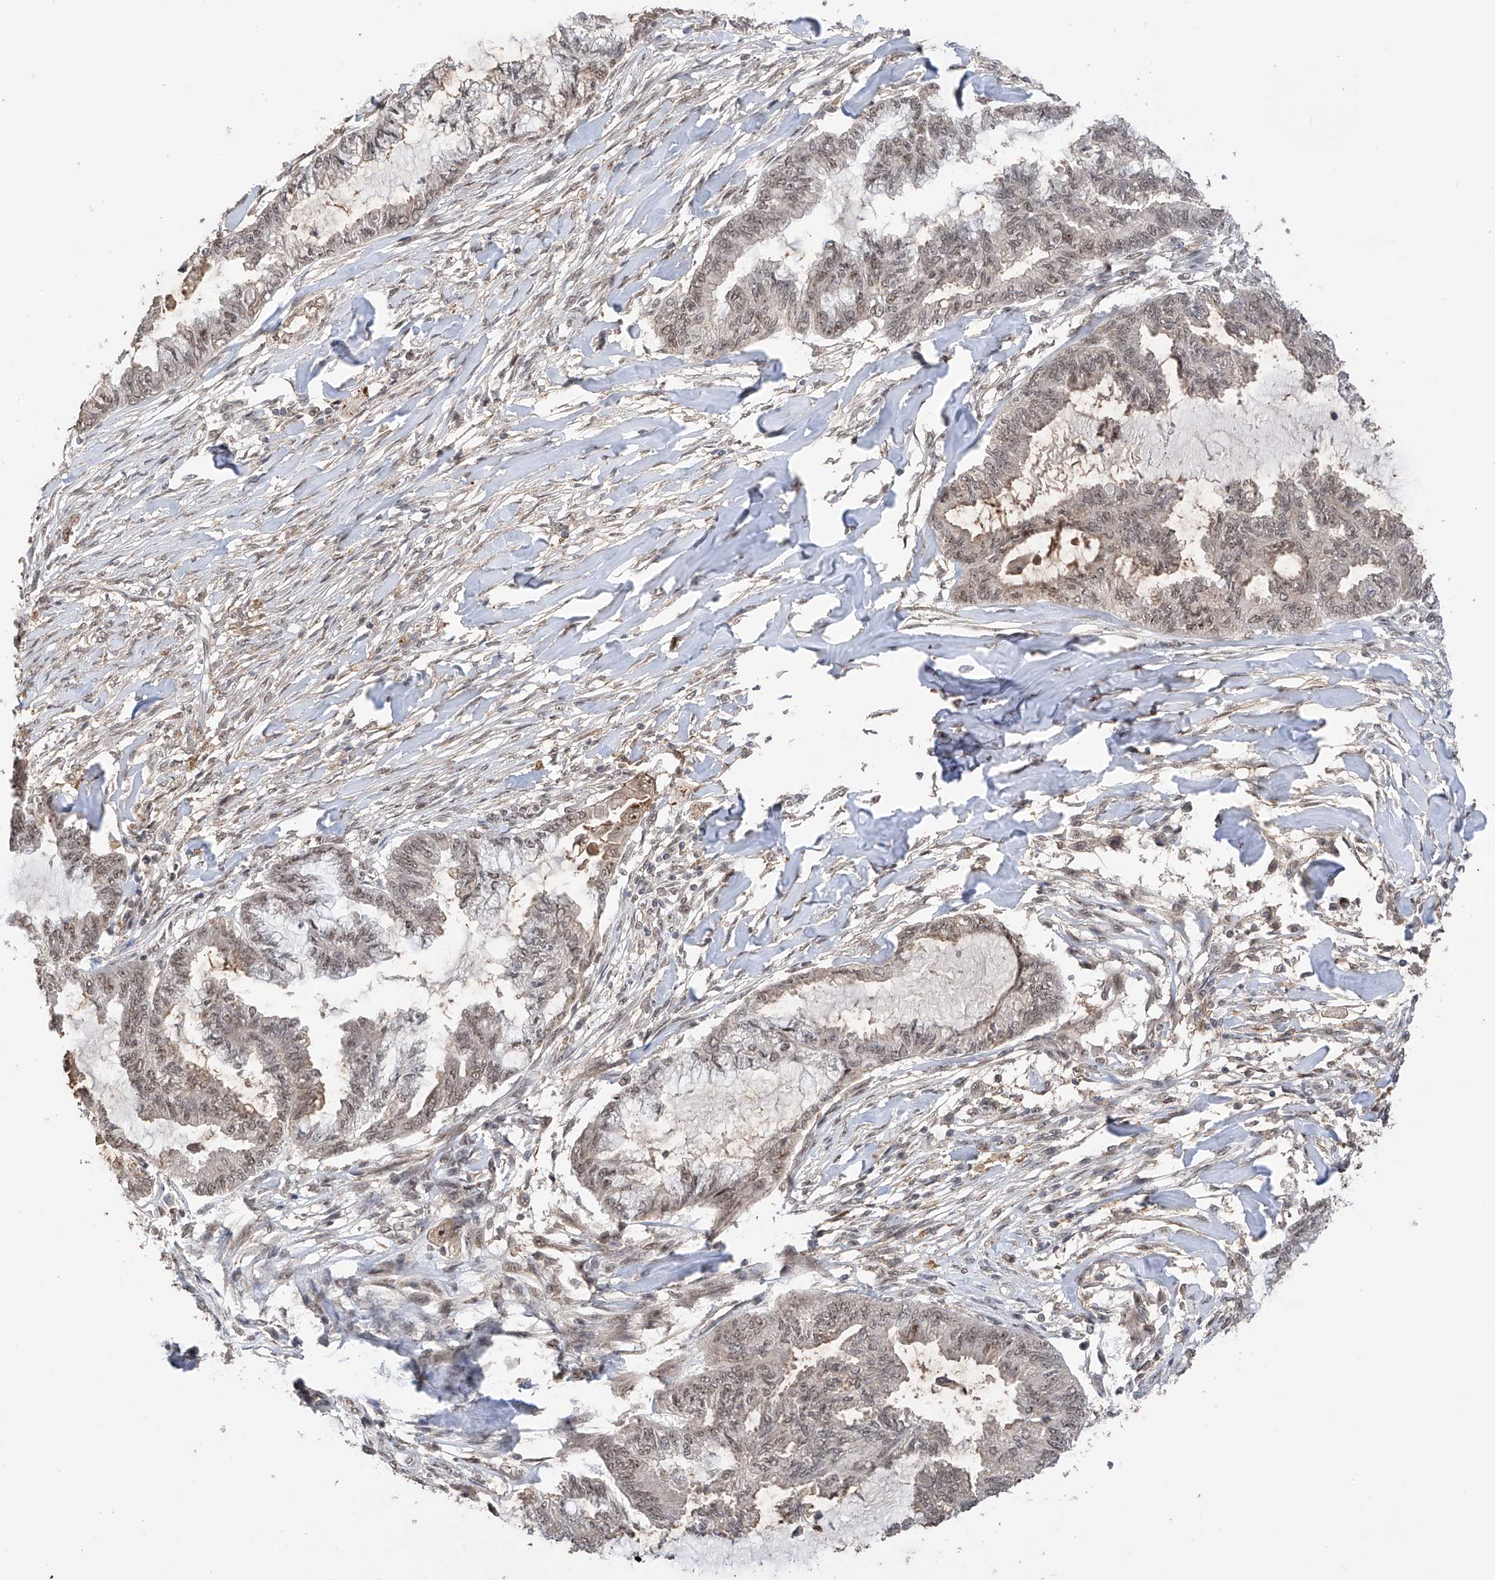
{"staining": {"intensity": "weak", "quantity": "25%-75%", "location": "nuclear"}, "tissue": "endometrial cancer", "cell_type": "Tumor cells", "image_type": "cancer", "snomed": [{"axis": "morphology", "description": "Adenocarcinoma, NOS"}, {"axis": "topography", "description": "Endometrium"}], "caption": "IHC micrograph of human adenocarcinoma (endometrial) stained for a protein (brown), which exhibits low levels of weak nuclear staining in approximately 25%-75% of tumor cells.", "gene": "C1orf131", "patient": {"sex": "female", "age": 86}}